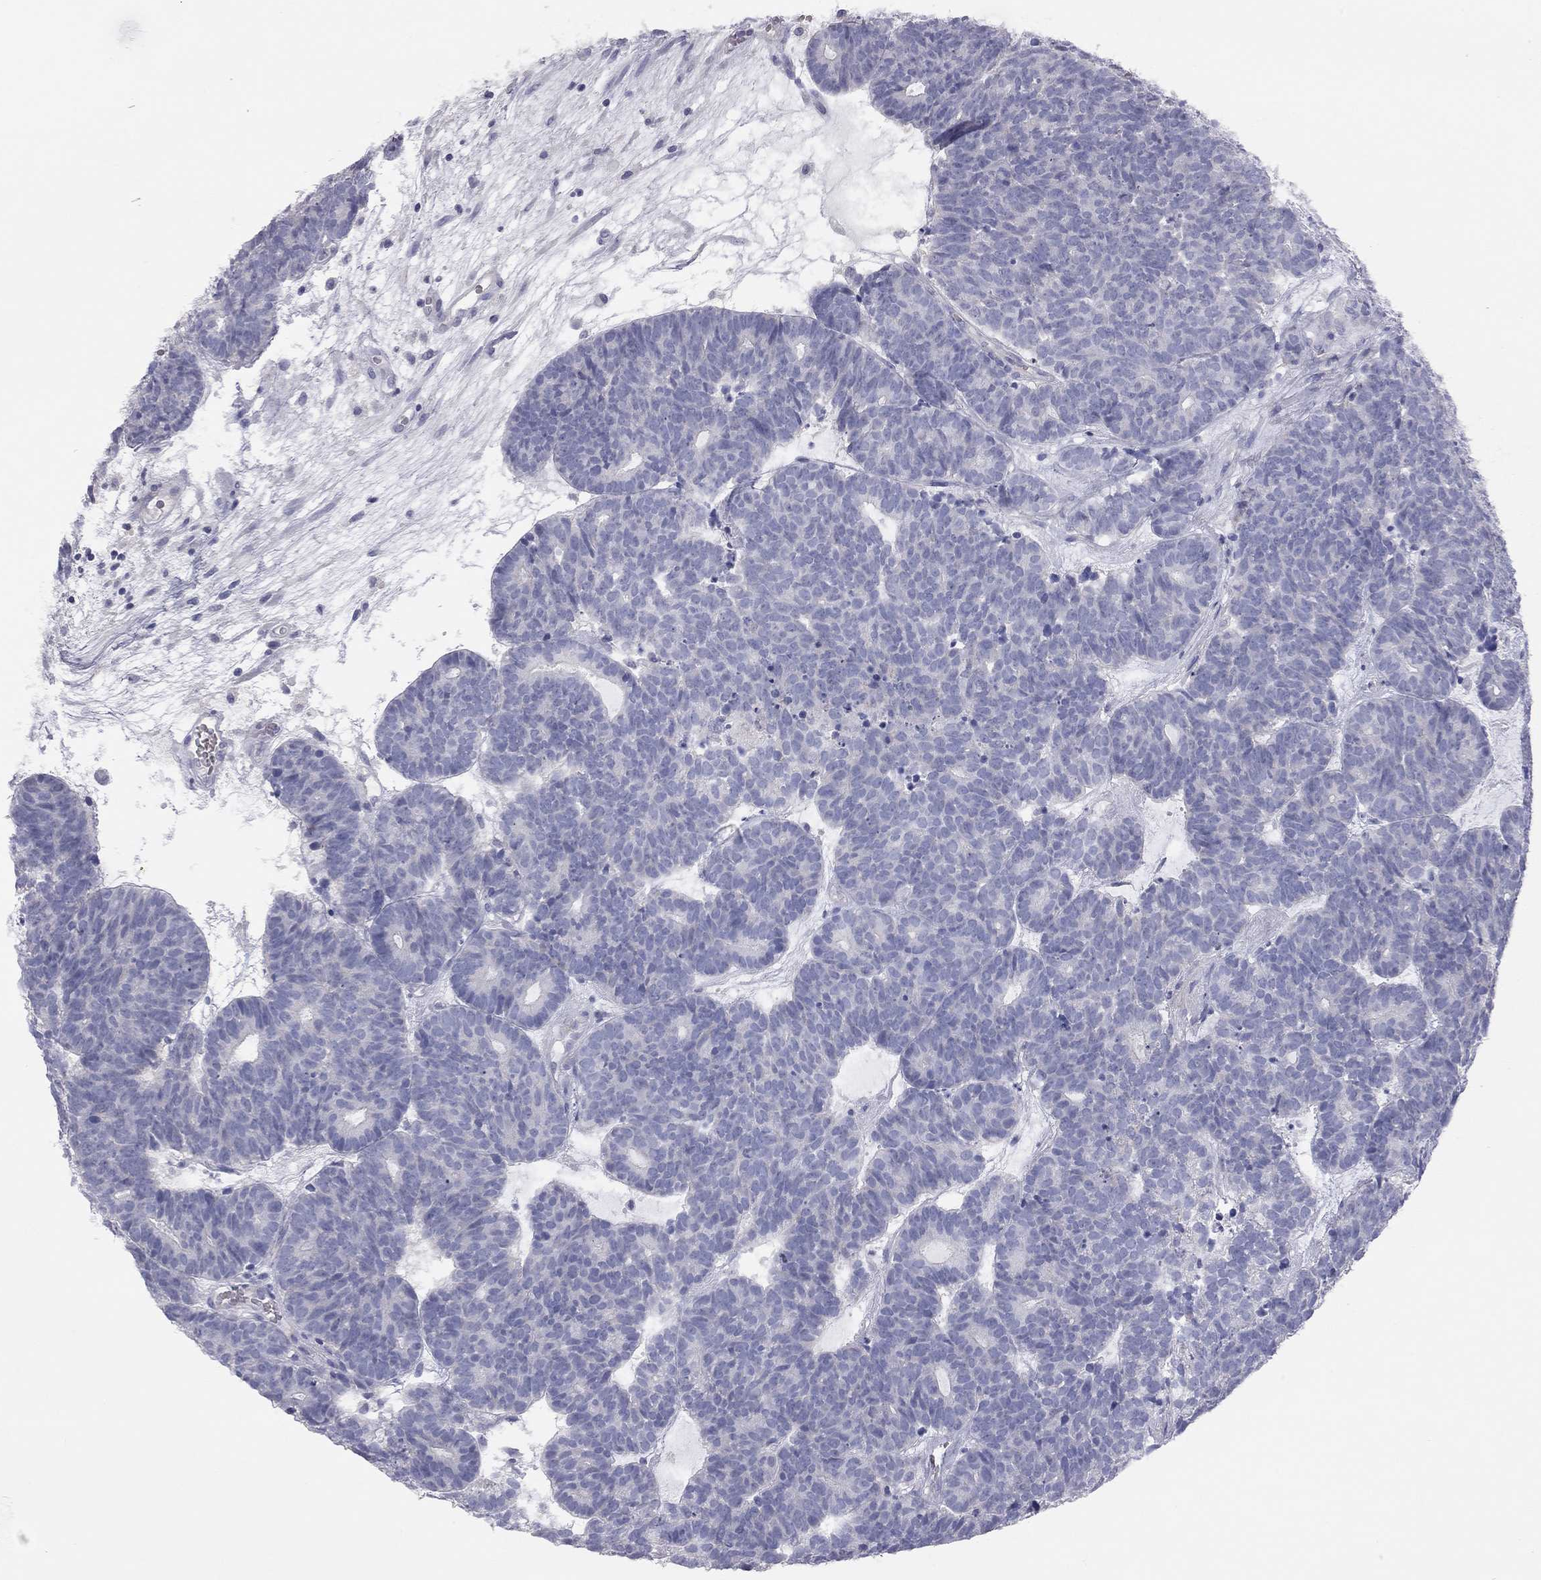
{"staining": {"intensity": "negative", "quantity": "none", "location": "none"}, "tissue": "head and neck cancer", "cell_type": "Tumor cells", "image_type": "cancer", "snomed": [{"axis": "morphology", "description": "Adenocarcinoma, NOS"}, {"axis": "topography", "description": "Head-Neck"}], "caption": "A high-resolution micrograph shows IHC staining of head and neck cancer, which shows no significant staining in tumor cells. Brightfield microscopy of IHC stained with DAB (brown) and hematoxylin (blue), captured at high magnification.", "gene": "ADCYAP1", "patient": {"sex": "female", "age": 81}}